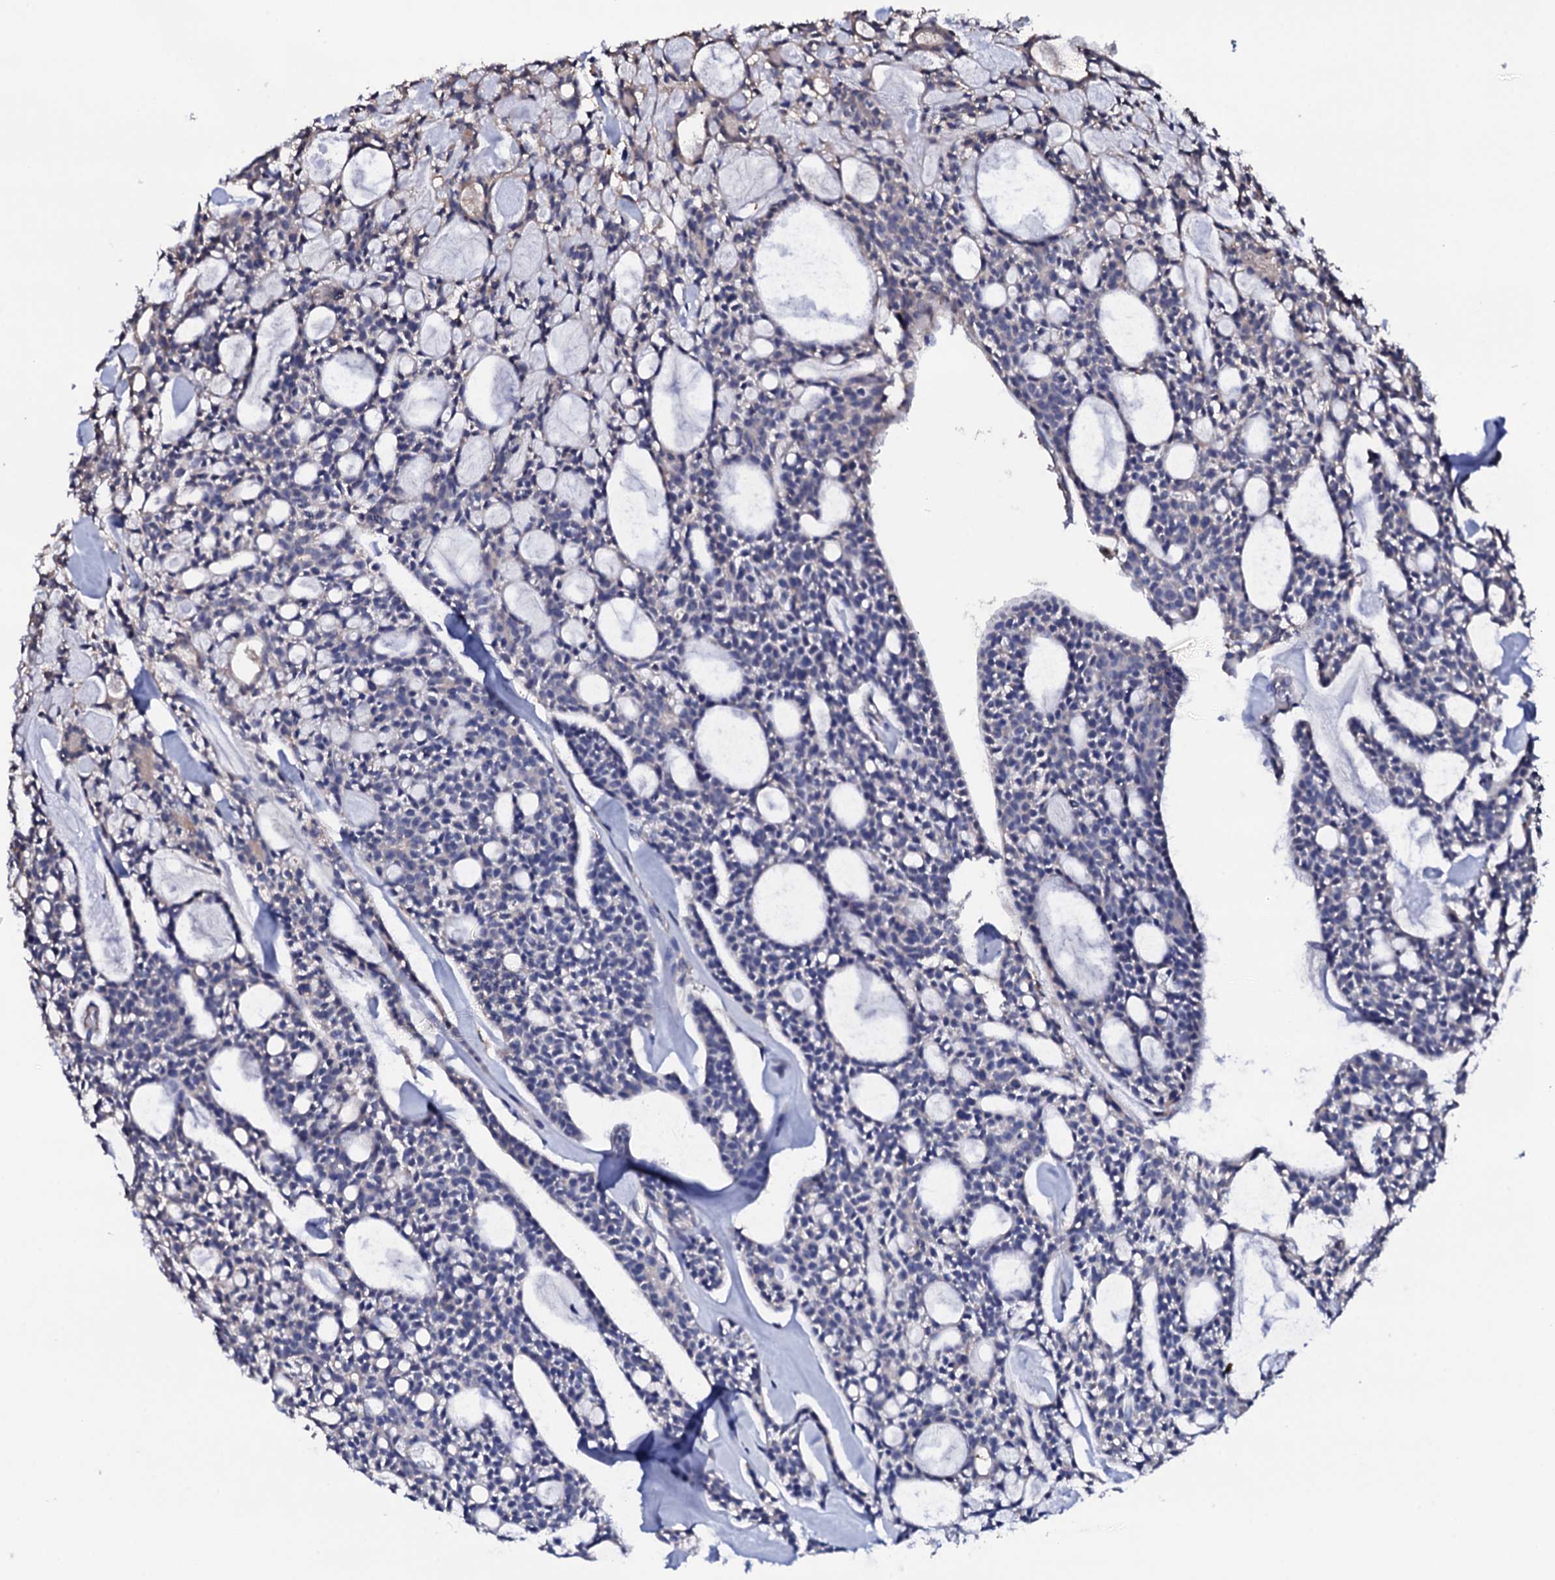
{"staining": {"intensity": "negative", "quantity": "none", "location": "none"}, "tissue": "head and neck cancer", "cell_type": "Tumor cells", "image_type": "cancer", "snomed": [{"axis": "morphology", "description": "Adenocarcinoma, NOS"}, {"axis": "topography", "description": "Salivary gland"}, {"axis": "topography", "description": "Head-Neck"}], "caption": "Immunohistochemical staining of head and neck cancer (adenocarcinoma) reveals no significant expression in tumor cells.", "gene": "TCAF2", "patient": {"sex": "male", "age": 55}}